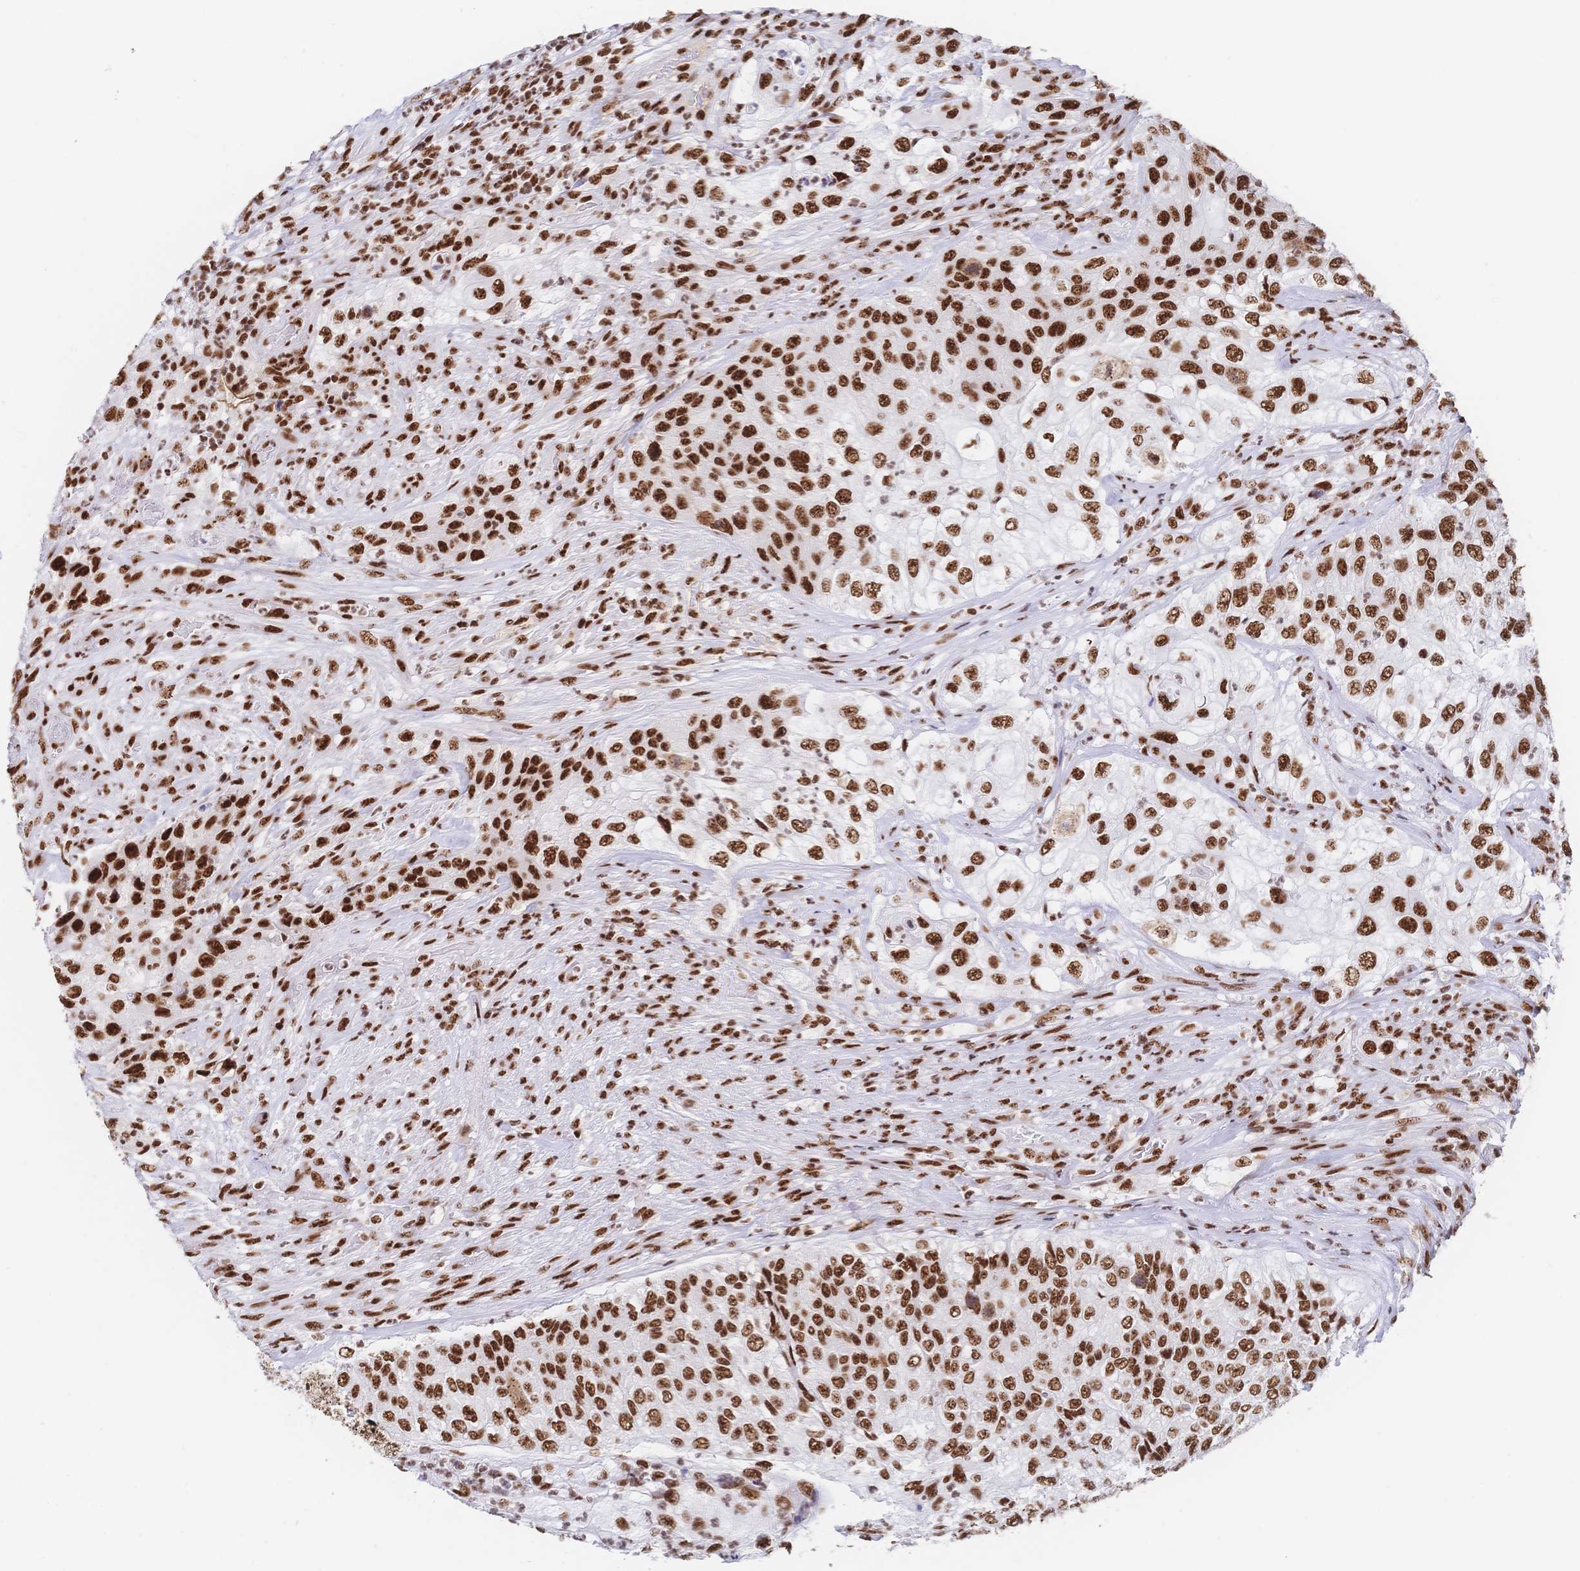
{"staining": {"intensity": "strong", "quantity": ">75%", "location": "nuclear"}, "tissue": "urothelial cancer", "cell_type": "Tumor cells", "image_type": "cancer", "snomed": [{"axis": "morphology", "description": "Urothelial carcinoma, High grade"}, {"axis": "topography", "description": "Urinary bladder"}], "caption": "A micrograph showing strong nuclear staining in approximately >75% of tumor cells in urothelial carcinoma (high-grade), as visualized by brown immunohistochemical staining.", "gene": "SRSF1", "patient": {"sex": "female", "age": 60}}